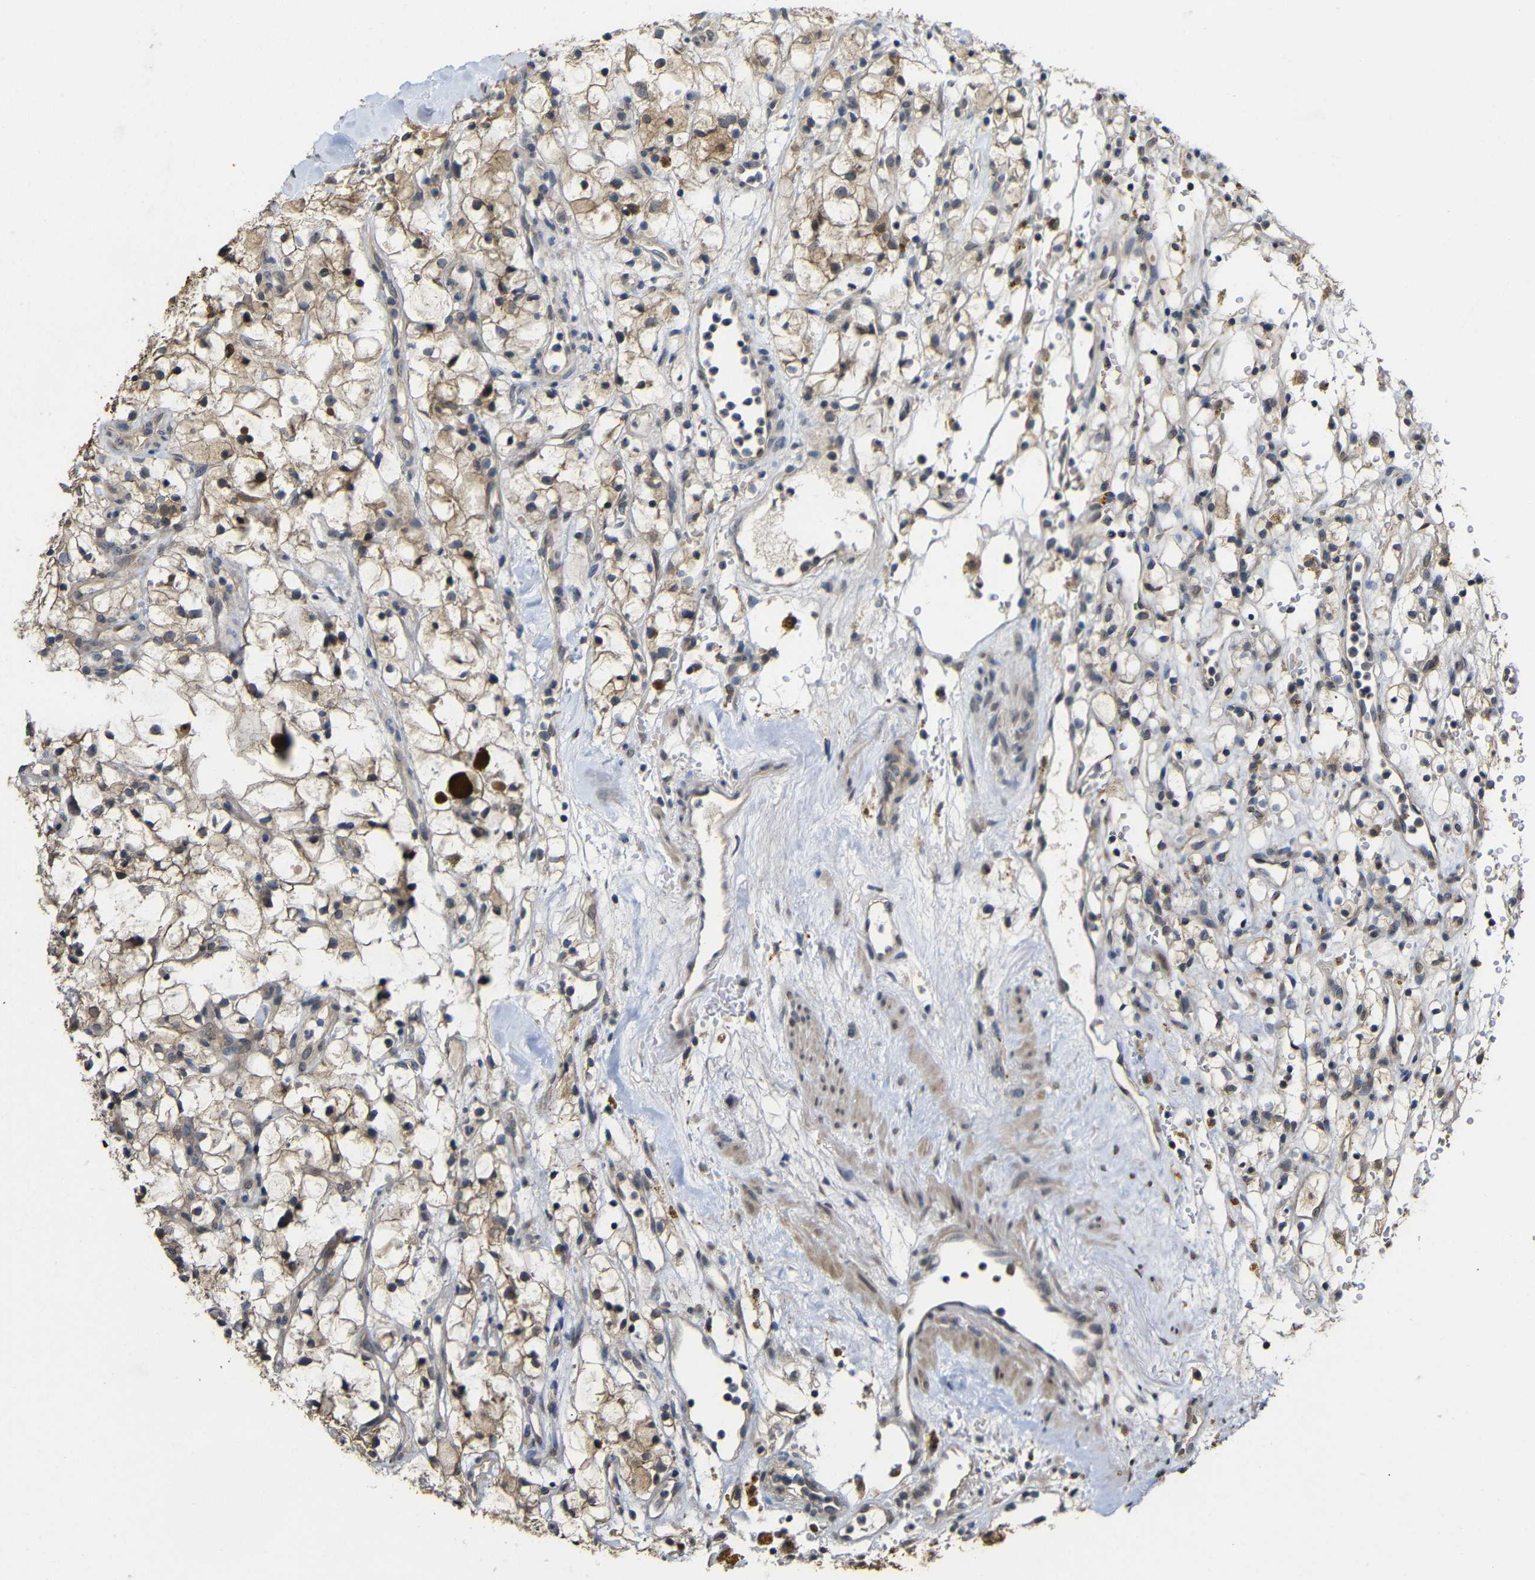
{"staining": {"intensity": "weak", "quantity": "25%-75%", "location": "cytoplasmic/membranous"}, "tissue": "renal cancer", "cell_type": "Tumor cells", "image_type": "cancer", "snomed": [{"axis": "morphology", "description": "Adenocarcinoma, NOS"}, {"axis": "topography", "description": "Kidney"}], "caption": "Protein analysis of renal cancer (adenocarcinoma) tissue exhibits weak cytoplasmic/membranous expression in about 25%-75% of tumor cells. (Brightfield microscopy of DAB IHC at high magnification).", "gene": "ATG12", "patient": {"sex": "female", "age": 60}}